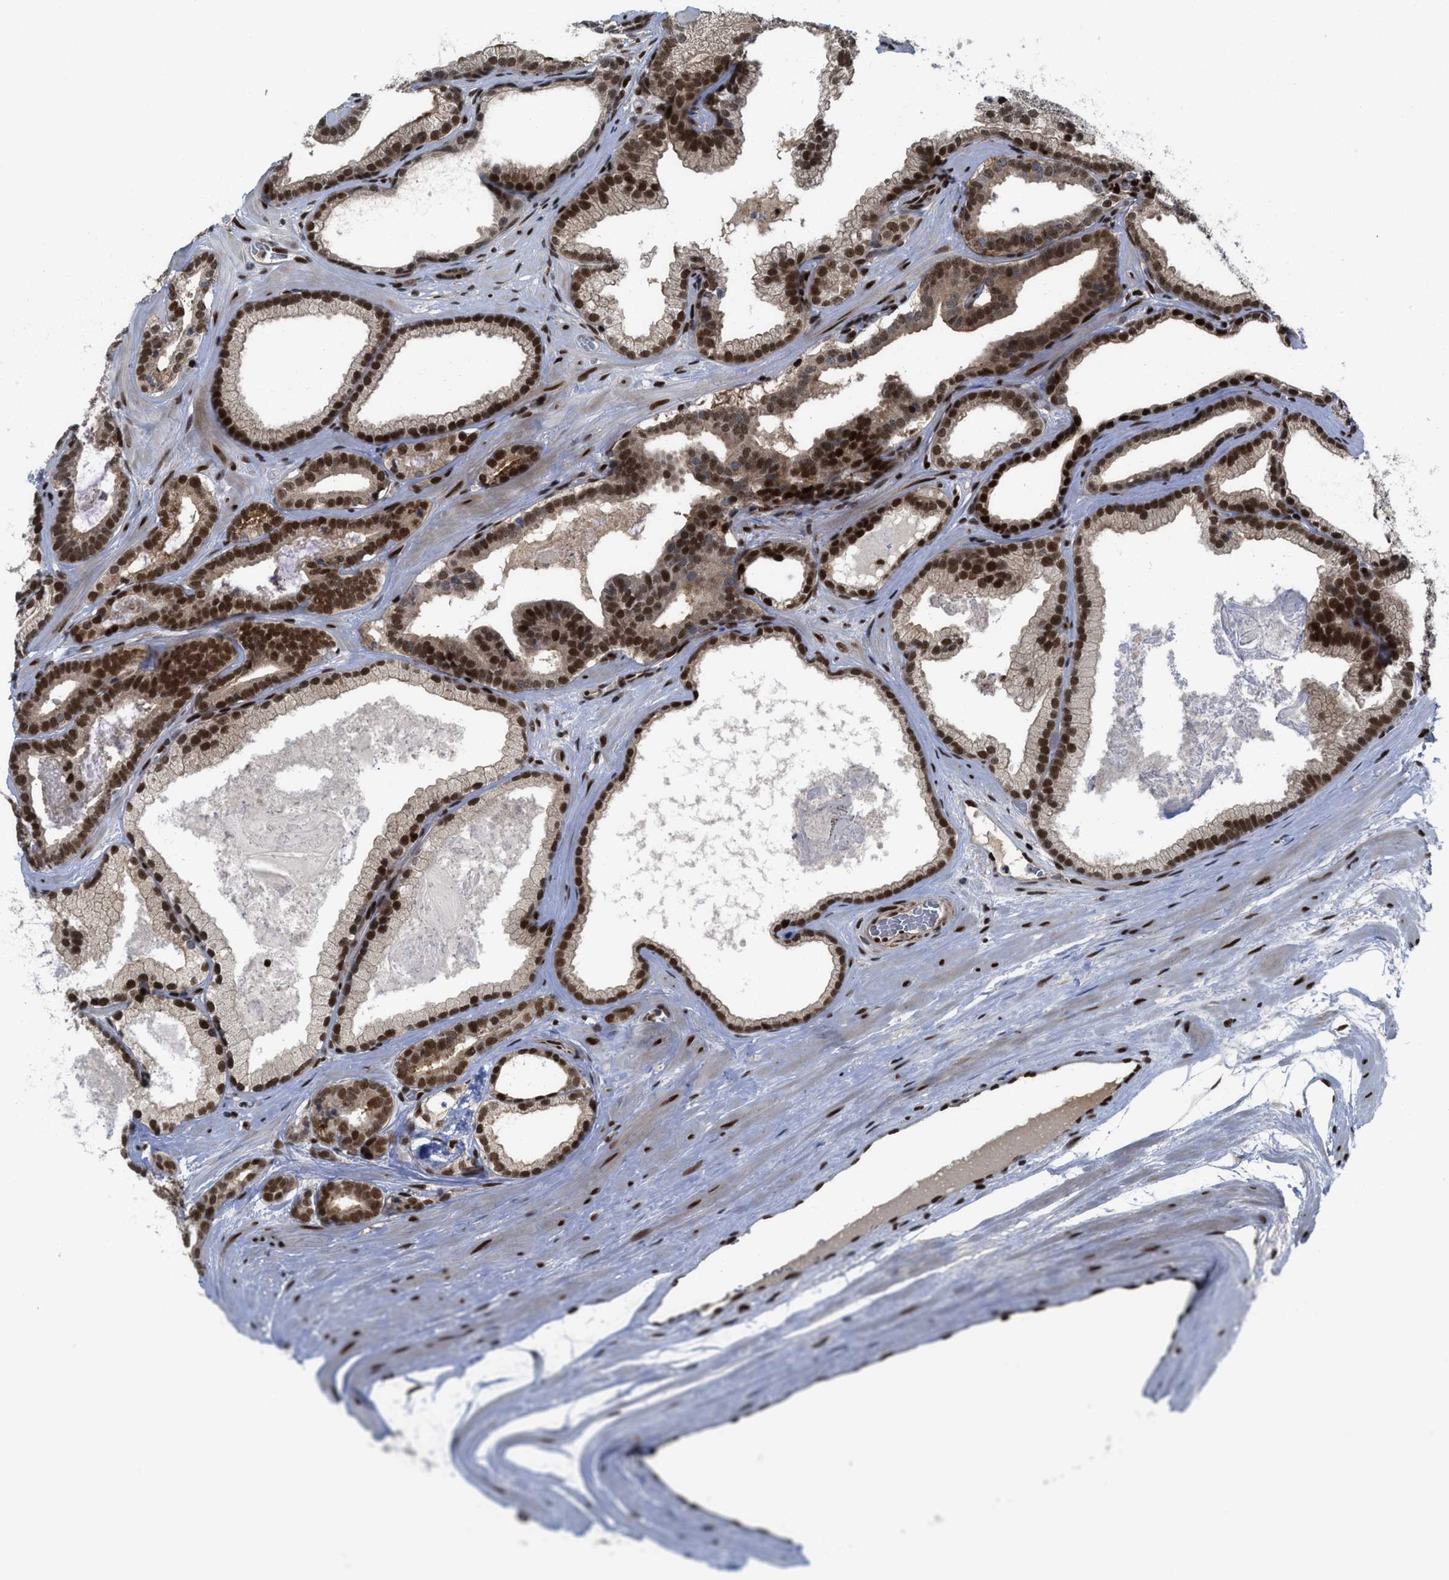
{"staining": {"intensity": "strong", "quantity": ">75%", "location": "nuclear"}, "tissue": "prostate cancer", "cell_type": "Tumor cells", "image_type": "cancer", "snomed": [{"axis": "morphology", "description": "Adenocarcinoma, High grade"}, {"axis": "topography", "description": "Prostate"}], "caption": "High-grade adenocarcinoma (prostate) stained with a protein marker displays strong staining in tumor cells.", "gene": "RFX5", "patient": {"sex": "male", "age": 60}}